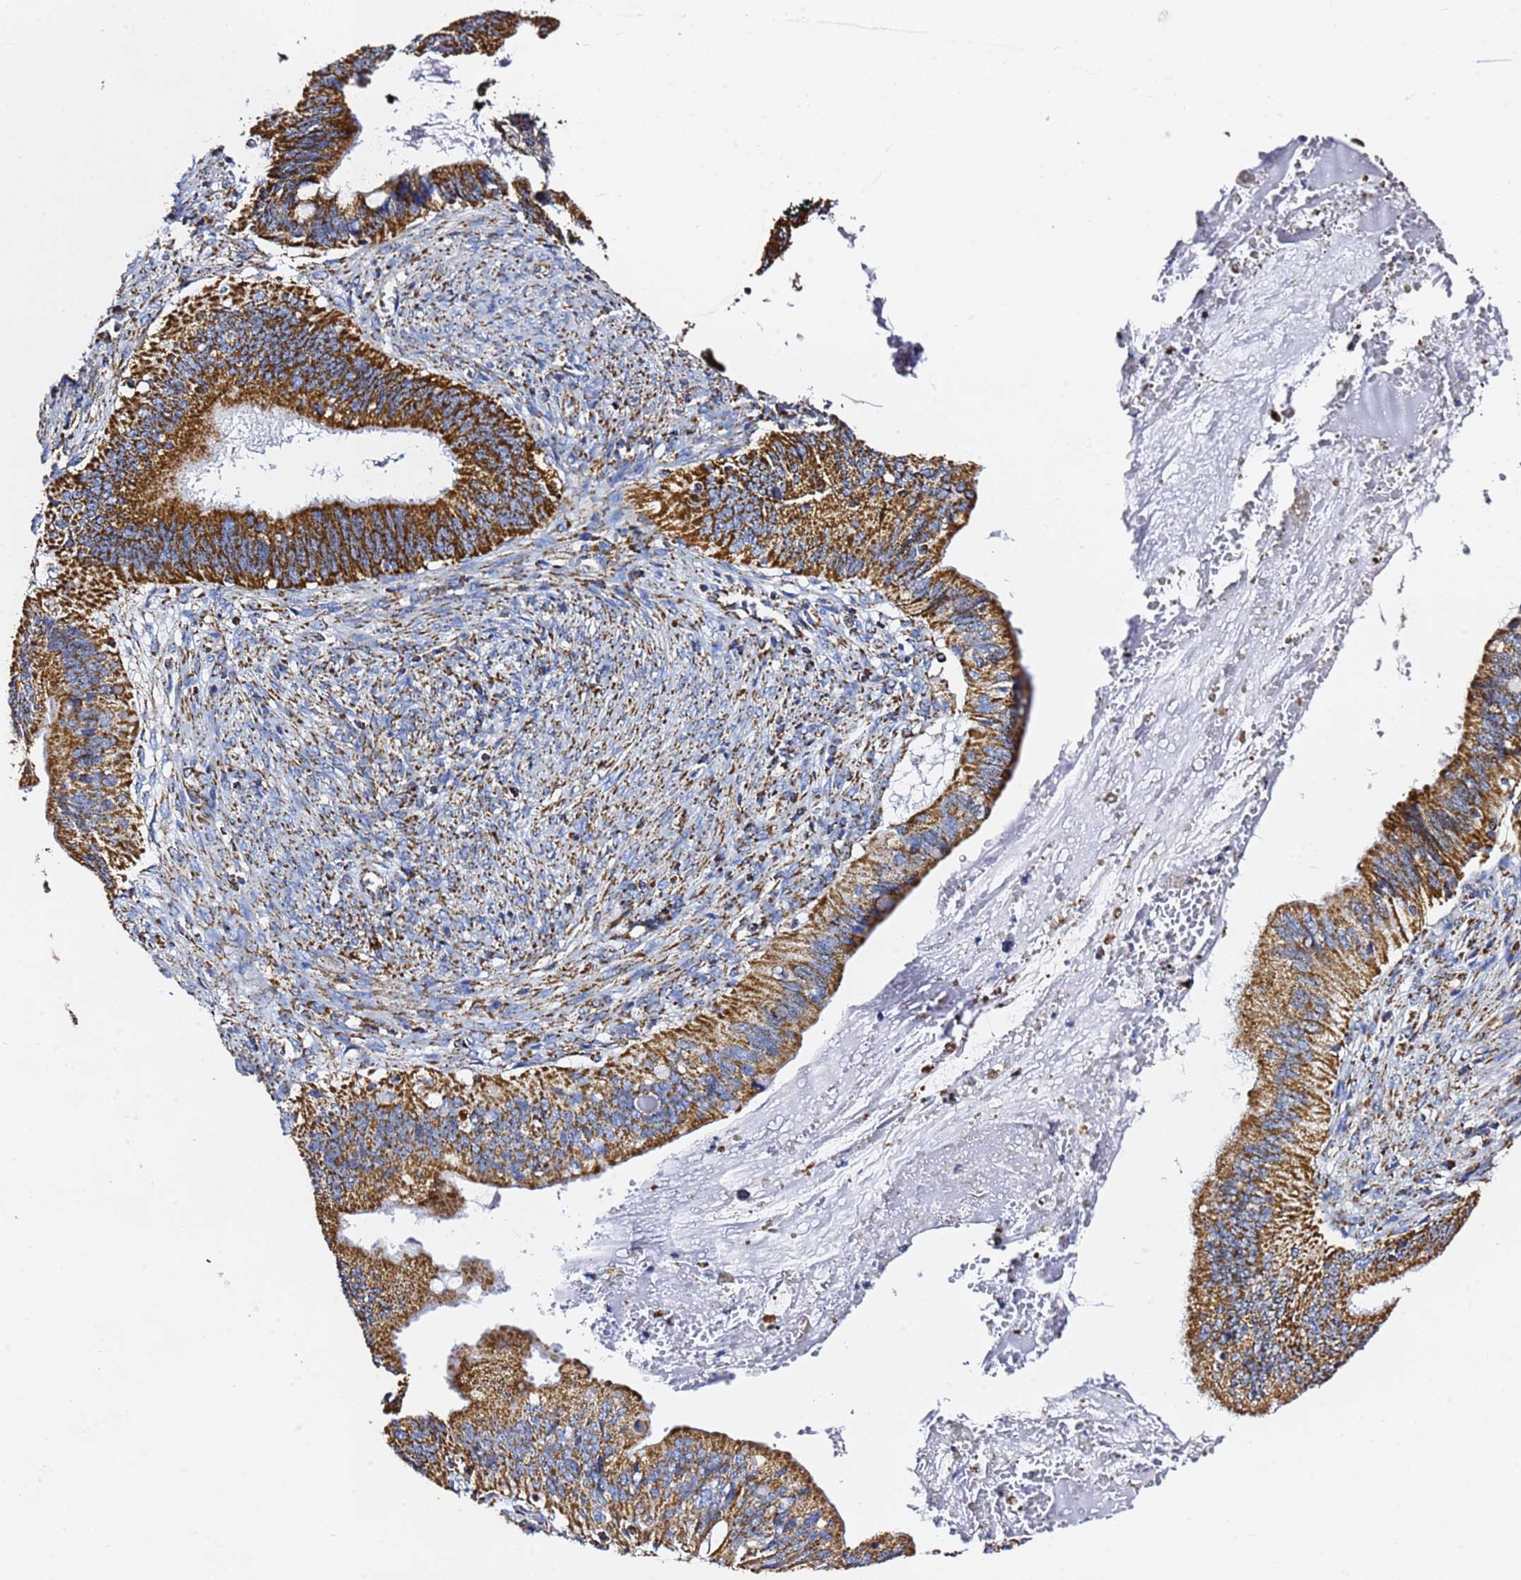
{"staining": {"intensity": "strong", "quantity": ">75%", "location": "cytoplasmic/membranous"}, "tissue": "cervical cancer", "cell_type": "Tumor cells", "image_type": "cancer", "snomed": [{"axis": "morphology", "description": "Adenocarcinoma, NOS"}, {"axis": "topography", "description": "Cervix"}], "caption": "Brown immunohistochemical staining in human cervical cancer (adenocarcinoma) exhibits strong cytoplasmic/membranous expression in approximately >75% of tumor cells.", "gene": "PHB2", "patient": {"sex": "female", "age": 42}}